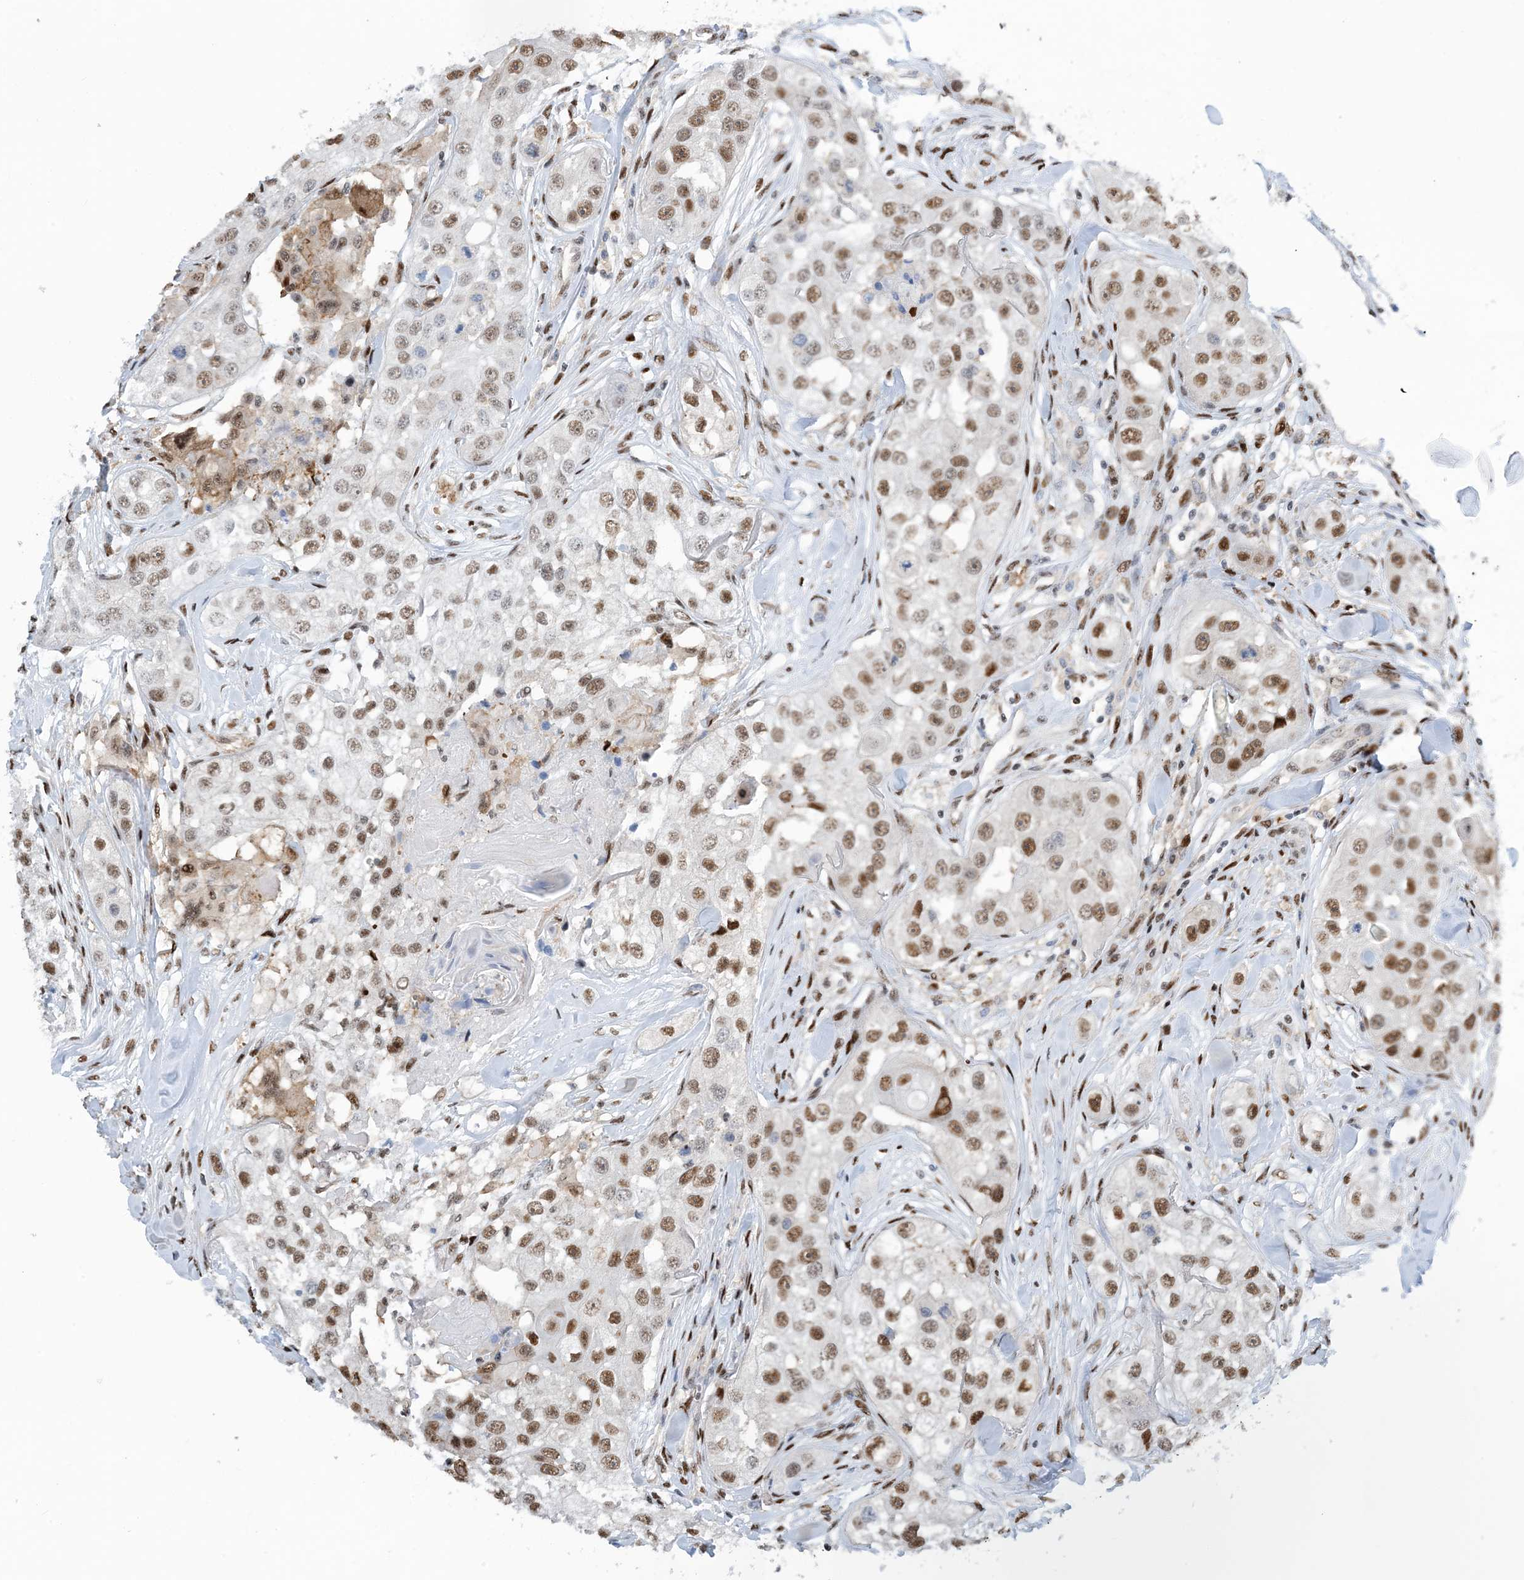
{"staining": {"intensity": "moderate", "quantity": ">75%", "location": "nuclear"}, "tissue": "head and neck cancer", "cell_type": "Tumor cells", "image_type": "cancer", "snomed": [{"axis": "morphology", "description": "Normal tissue, NOS"}, {"axis": "morphology", "description": "Squamous cell carcinoma, NOS"}, {"axis": "topography", "description": "Skeletal muscle"}, {"axis": "topography", "description": "Head-Neck"}], "caption": "Protein staining by immunohistochemistry (IHC) demonstrates moderate nuclear positivity in approximately >75% of tumor cells in head and neck cancer.", "gene": "HEMK1", "patient": {"sex": "male", "age": 51}}